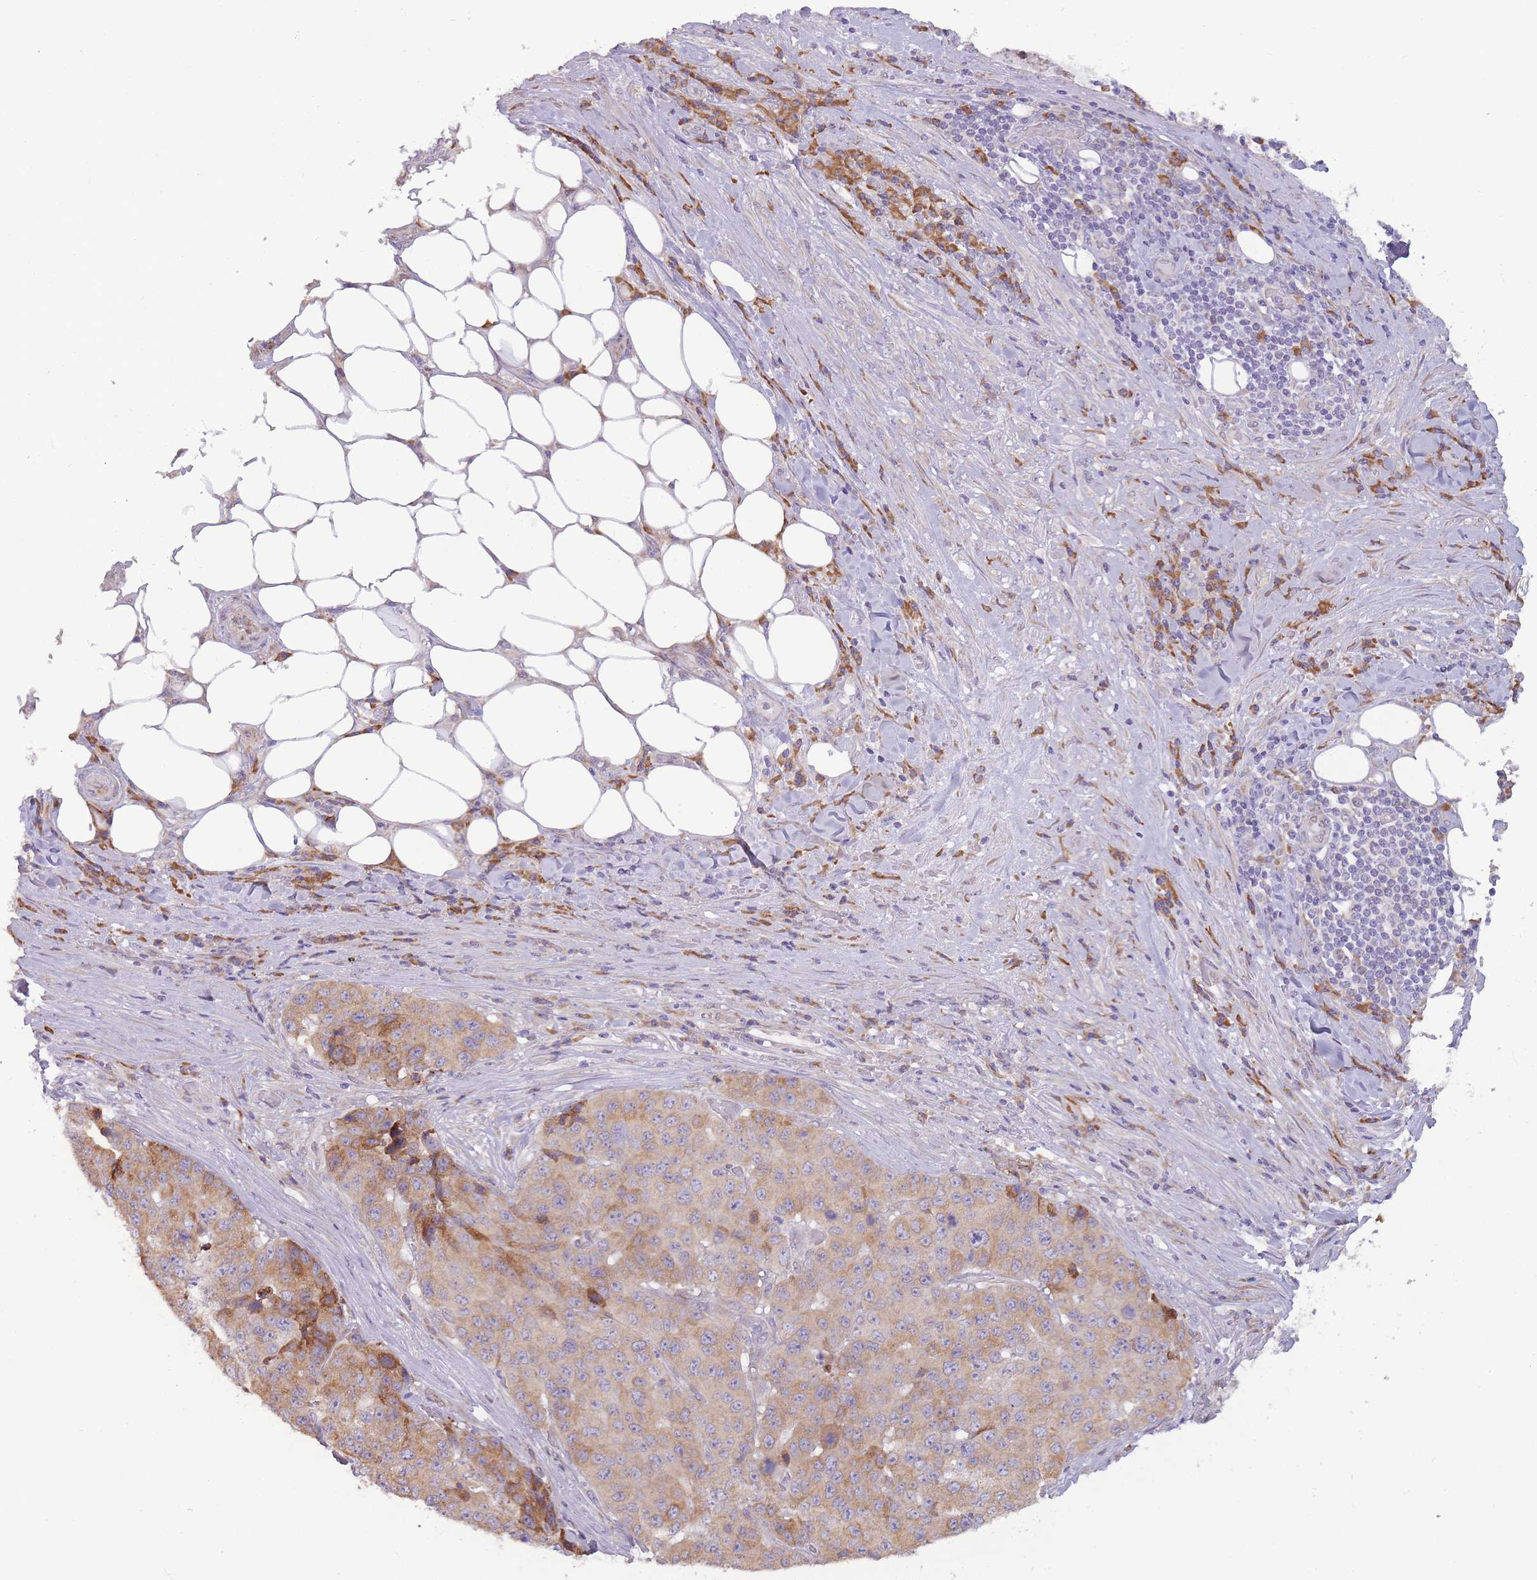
{"staining": {"intensity": "moderate", "quantity": ">75%", "location": "cytoplasmic/membranous"}, "tissue": "stomach cancer", "cell_type": "Tumor cells", "image_type": "cancer", "snomed": [{"axis": "morphology", "description": "Adenocarcinoma, NOS"}, {"axis": "topography", "description": "Stomach"}], "caption": "Immunohistochemistry staining of stomach cancer (adenocarcinoma), which exhibits medium levels of moderate cytoplasmic/membranous positivity in approximately >75% of tumor cells indicating moderate cytoplasmic/membranous protein expression. The staining was performed using DAB (3,3'-diaminobenzidine) (brown) for protein detection and nuclei were counterstained in hematoxylin (blue).", "gene": "TRAPPC5", "patient": {"sex": "male", "age": 71}}